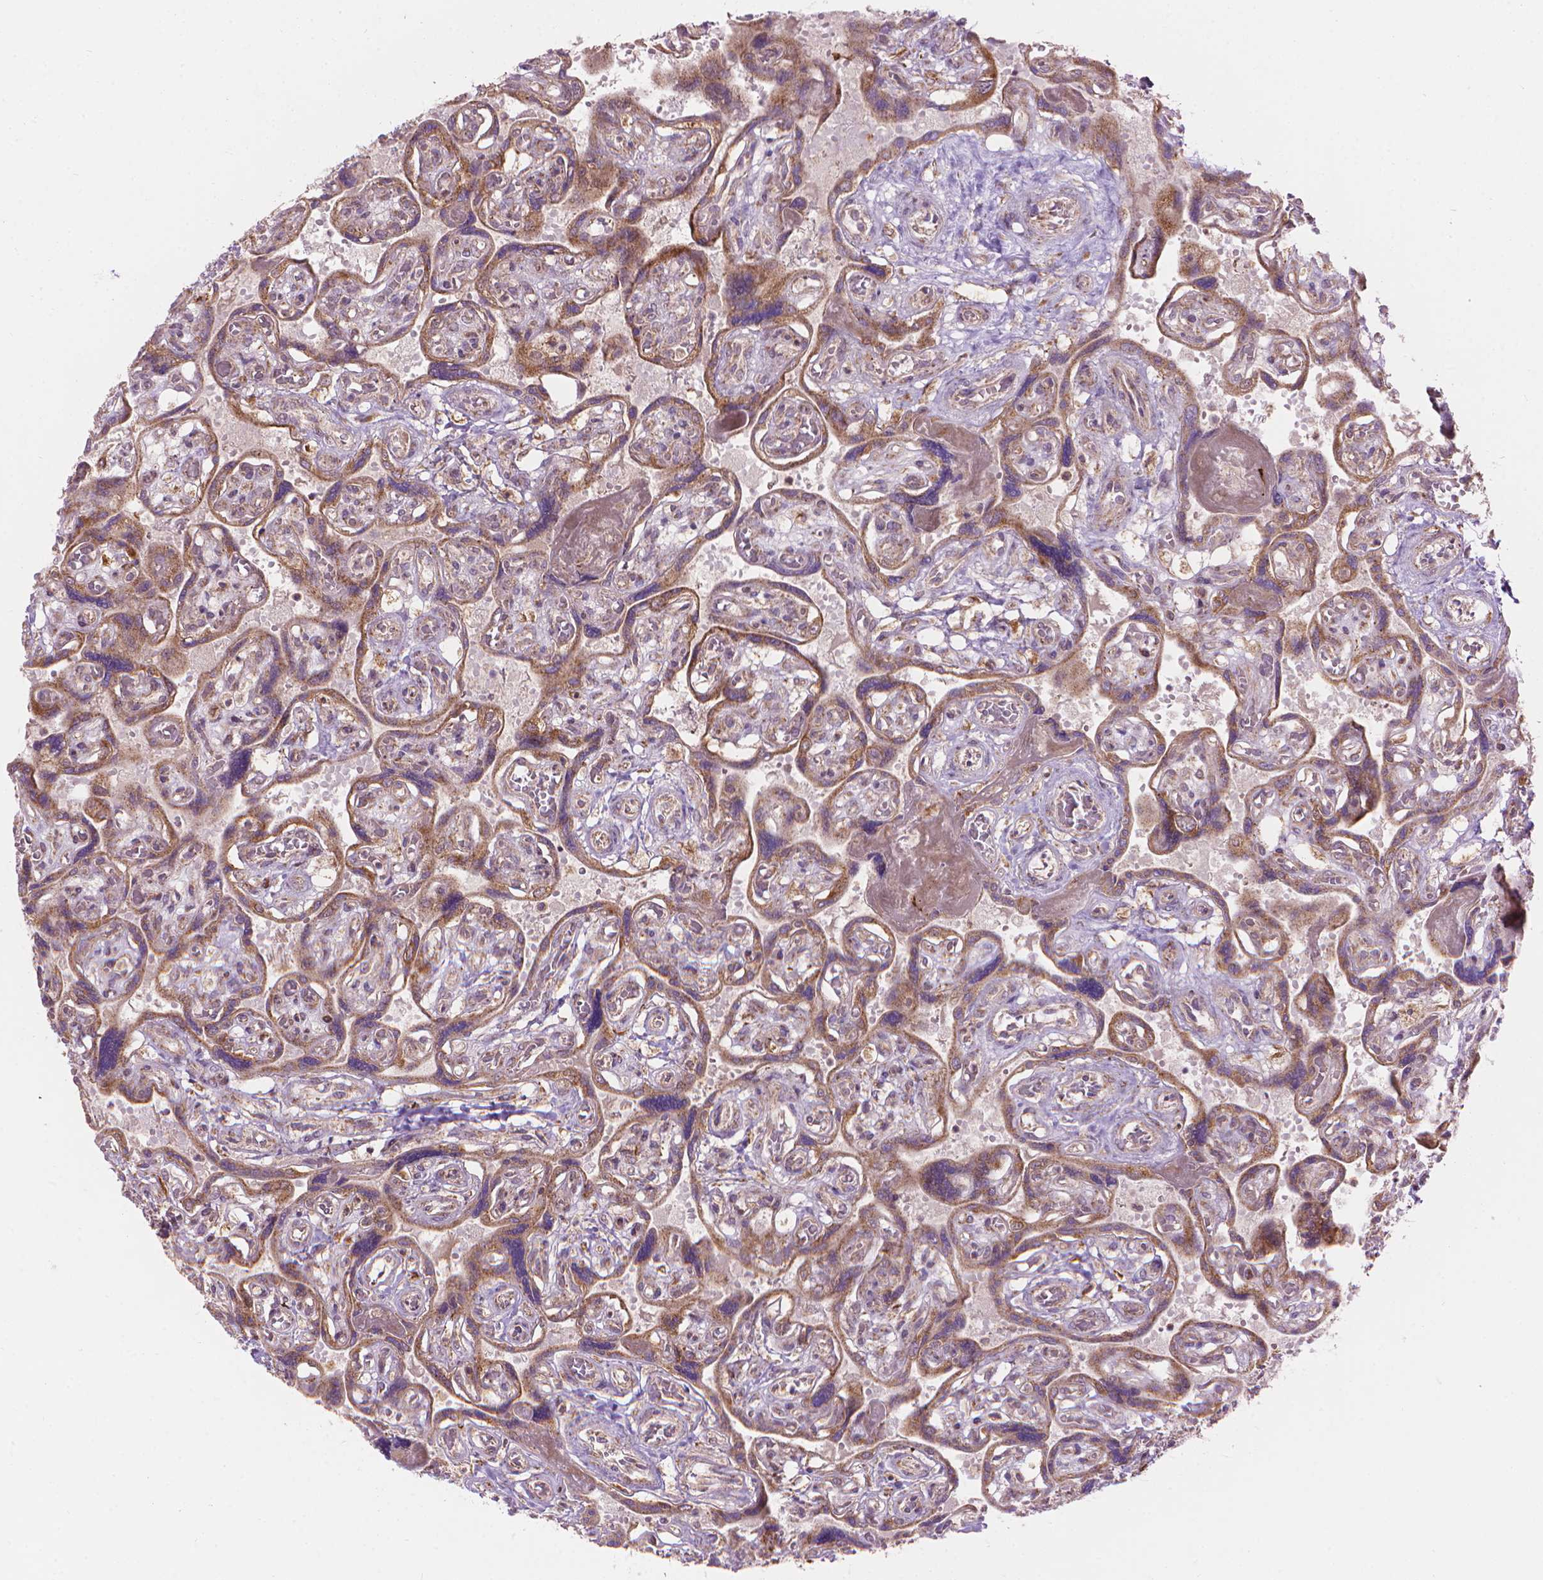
{"staining": {"intensity": "weak", "quantity": ">75%", "location": "cytoplasmic/membranous"}, "tissue": "placenta", "cell_type": "Decidual cells", "image_type": "normal", "snomed": [{"axis": "morphology", "description": "Normal tissue, NOS"}, {"axis": "topography", "description": "Placenta"}], "caption": "Decidual cells exhibit low levels of weak cytoplasmic/membranous positivity in about >75% of cells in normal placenta.", "gene": "VARS2", "patient": {"sex": "female", "age": 32}}